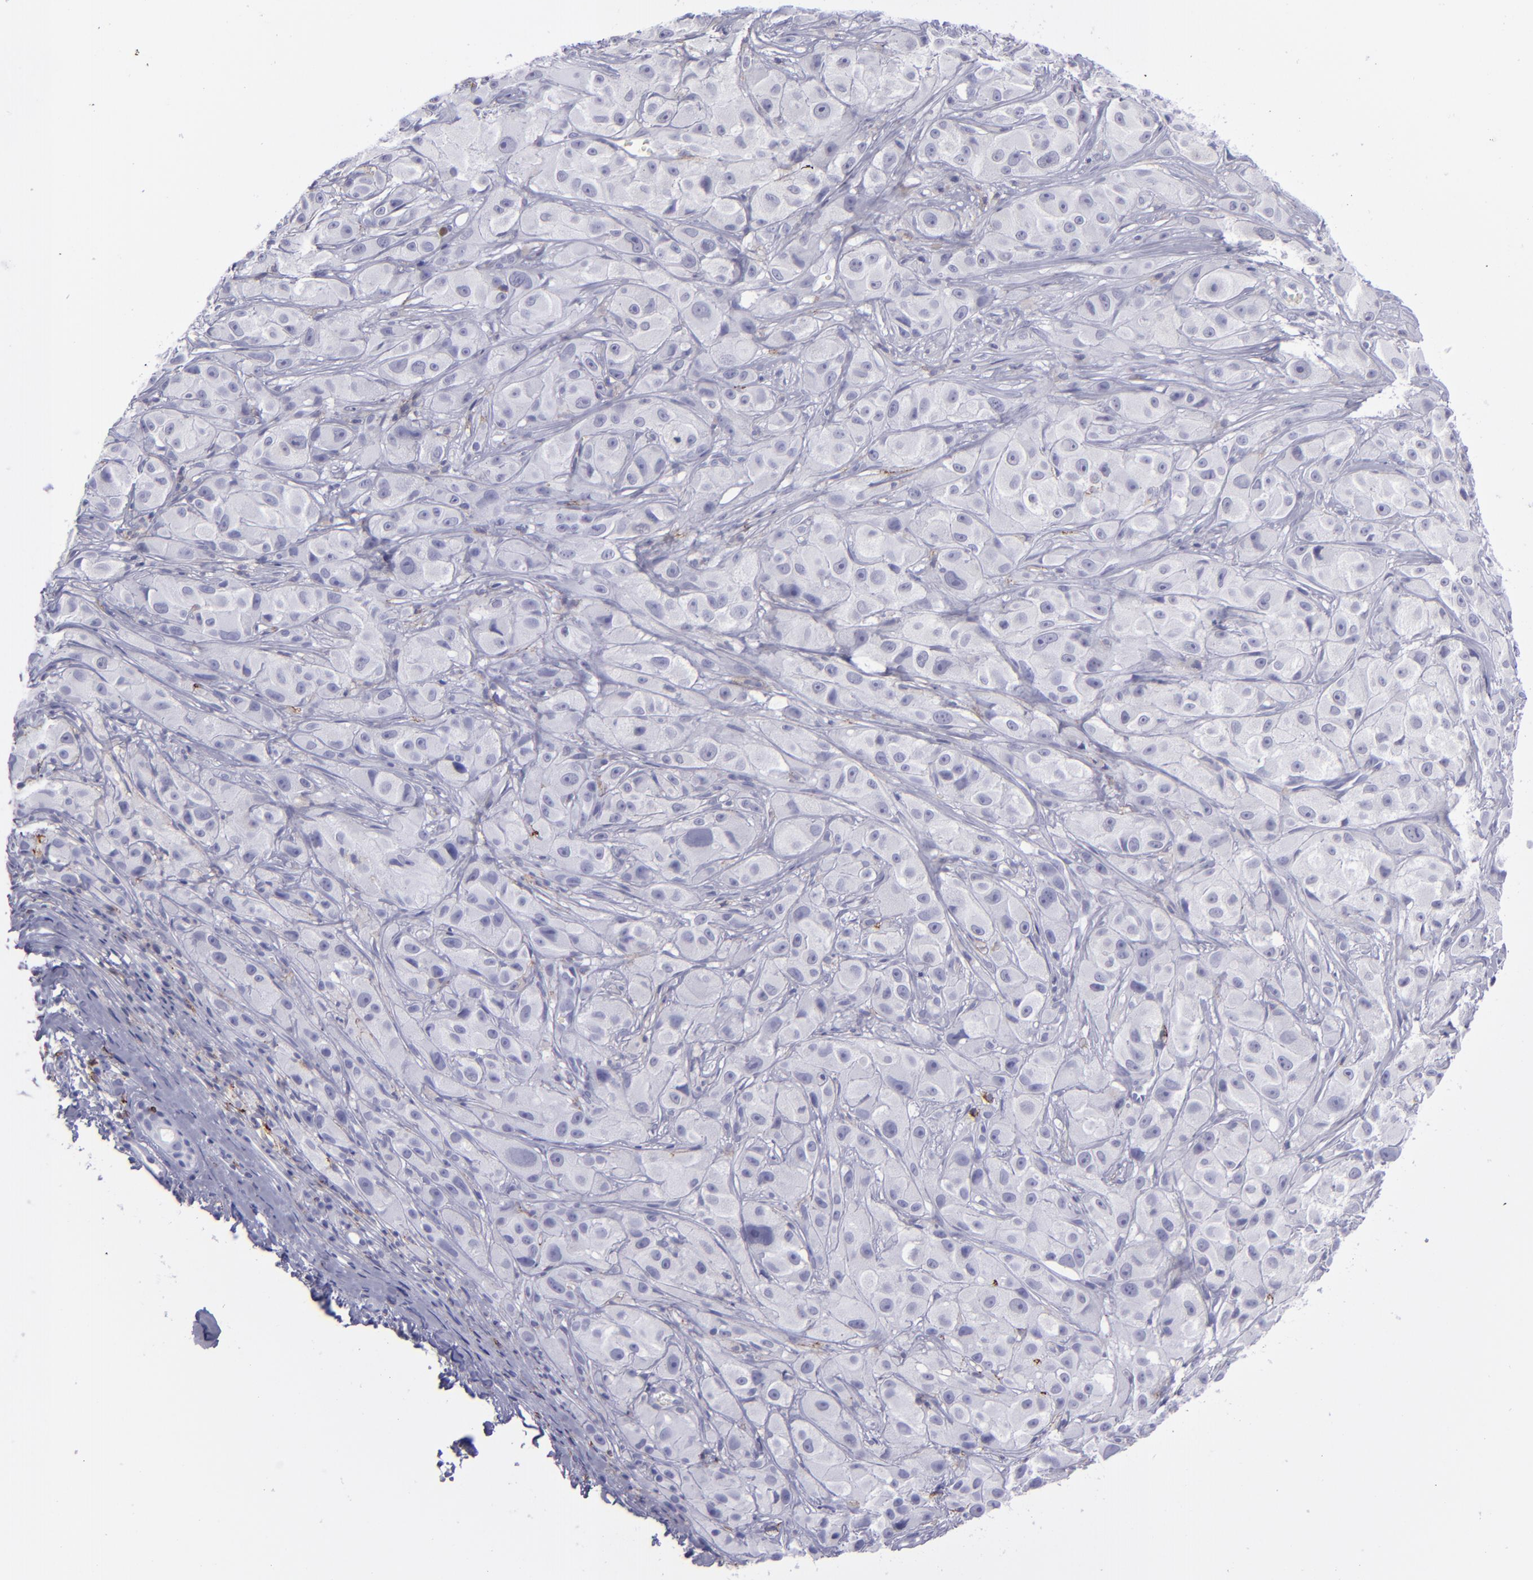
{"staining": {"intensity": "negative", "quantity": "none", "location": "none"}, "tissue": "melanoma", "cell_type": "Tumor cells", "image_type": "cancer", "snomed": [{"axis": "morphology", "description": "Malignant melanoma, NOS"}, {"axis": "topography", "description": "Skin"}], "caption": "High power microscopy image of an immunohistochemistry micrograph of melanoma, revealing no significant positivity in tumor cells.", "gene": "SELPLG", "patient": {"sex": "male", "age": 56}}